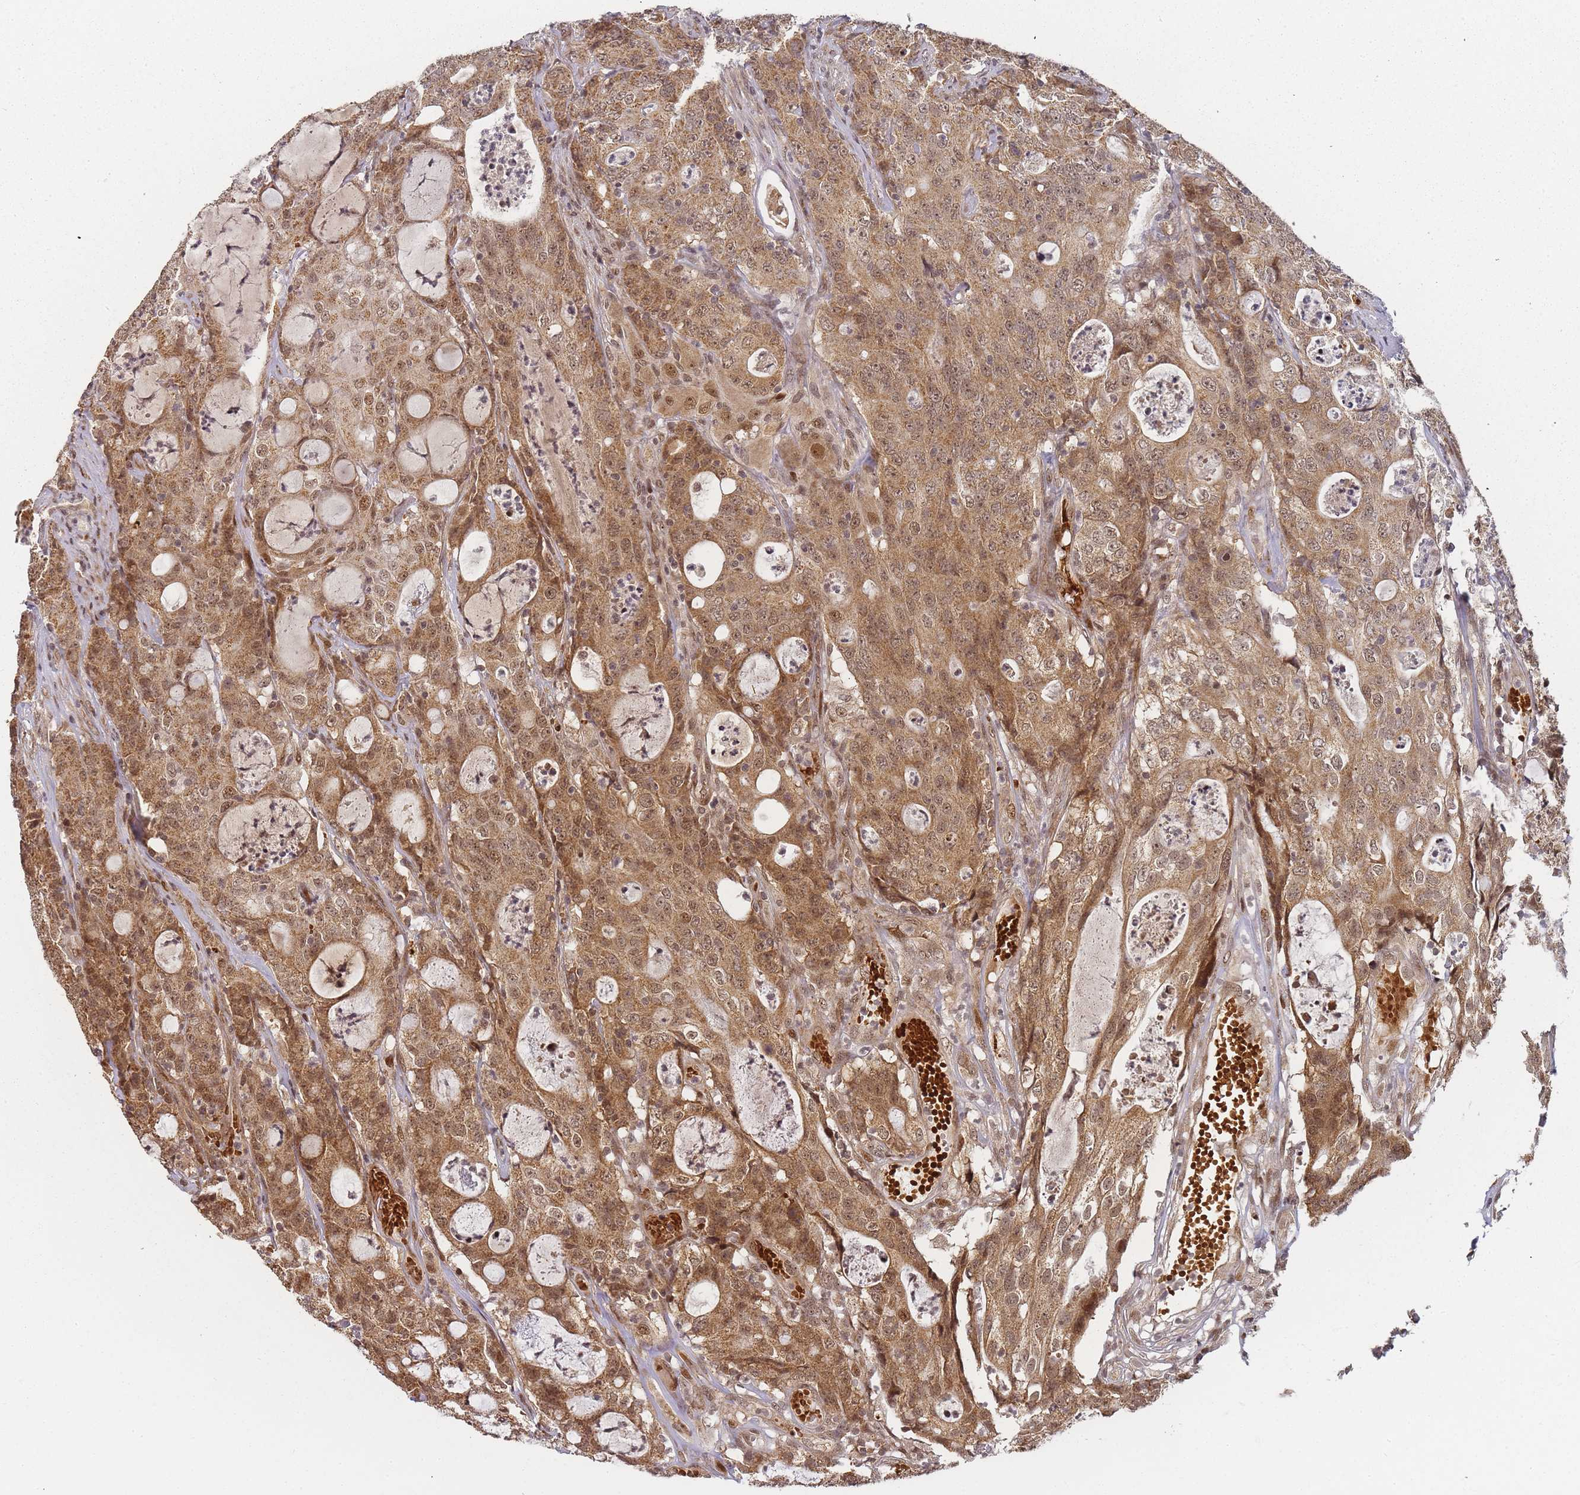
{"staining": {"intensity": "moderate", "quantity": ">75%", "location": "cytoplasmic/membranous,nuclear"}, "tissue": "colorectal cancer", "cell_type": "Tumor cells", "image_type": "cancer", "snomed": [{"axis": "morphology", "description": "Adenocarcinoma, NOS"}, {"axis": "topography", "description": "Colon"}], "caption": "A medium amount of moderate cytoplasmic/membranous and nuclear expression is present in approximately >75% of tumor cells in adenocarcinoma (colorectal) tissue. (Stains: DAB in brown, nuclei in blue, Microscopy: brightfield microscopy at high magnification).", "gene": "ZNF497", "patient": {"sex": "male", "age": 83}}